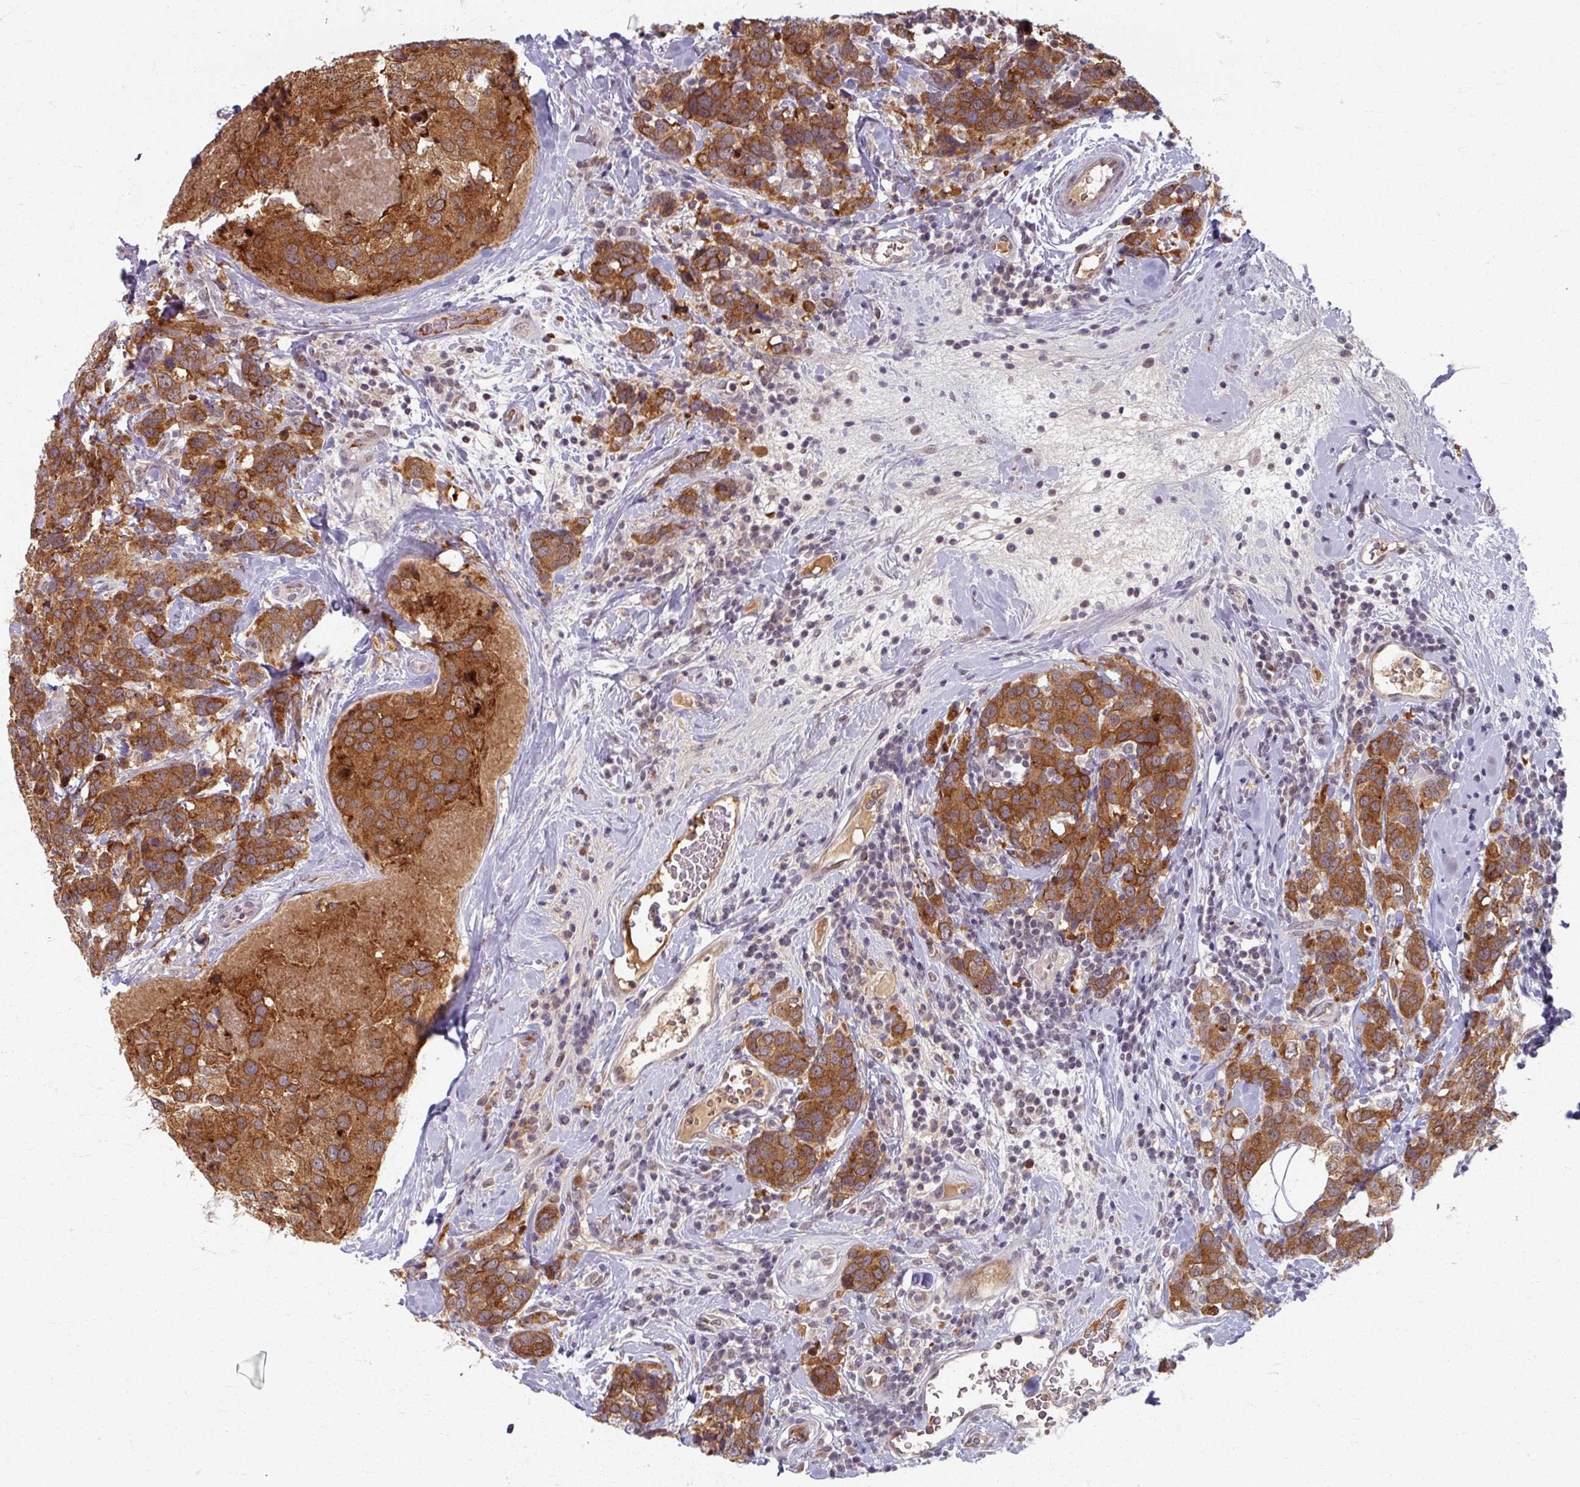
{"staining": {"intensity": "strong", "quantity": ">75%", "location": "cytoplasmic/membranous"}, "tissue": "breast cancer", "cell_type": "Tumor cells", "image_type": "cancer", "snomed": [{"axis": "morphology", "description": "Lobular carcinoma"}, {"axis": "topography", "description": "Breast"}], "caption": "Breast cancer (lobular carcinoma) stained with a brown dye displays strong cytoplasmic/membranous positive positivity in approximately >75% of tumor cells.", "gene": "KLC3", "patient": {"sex": "female", "age": 59}}